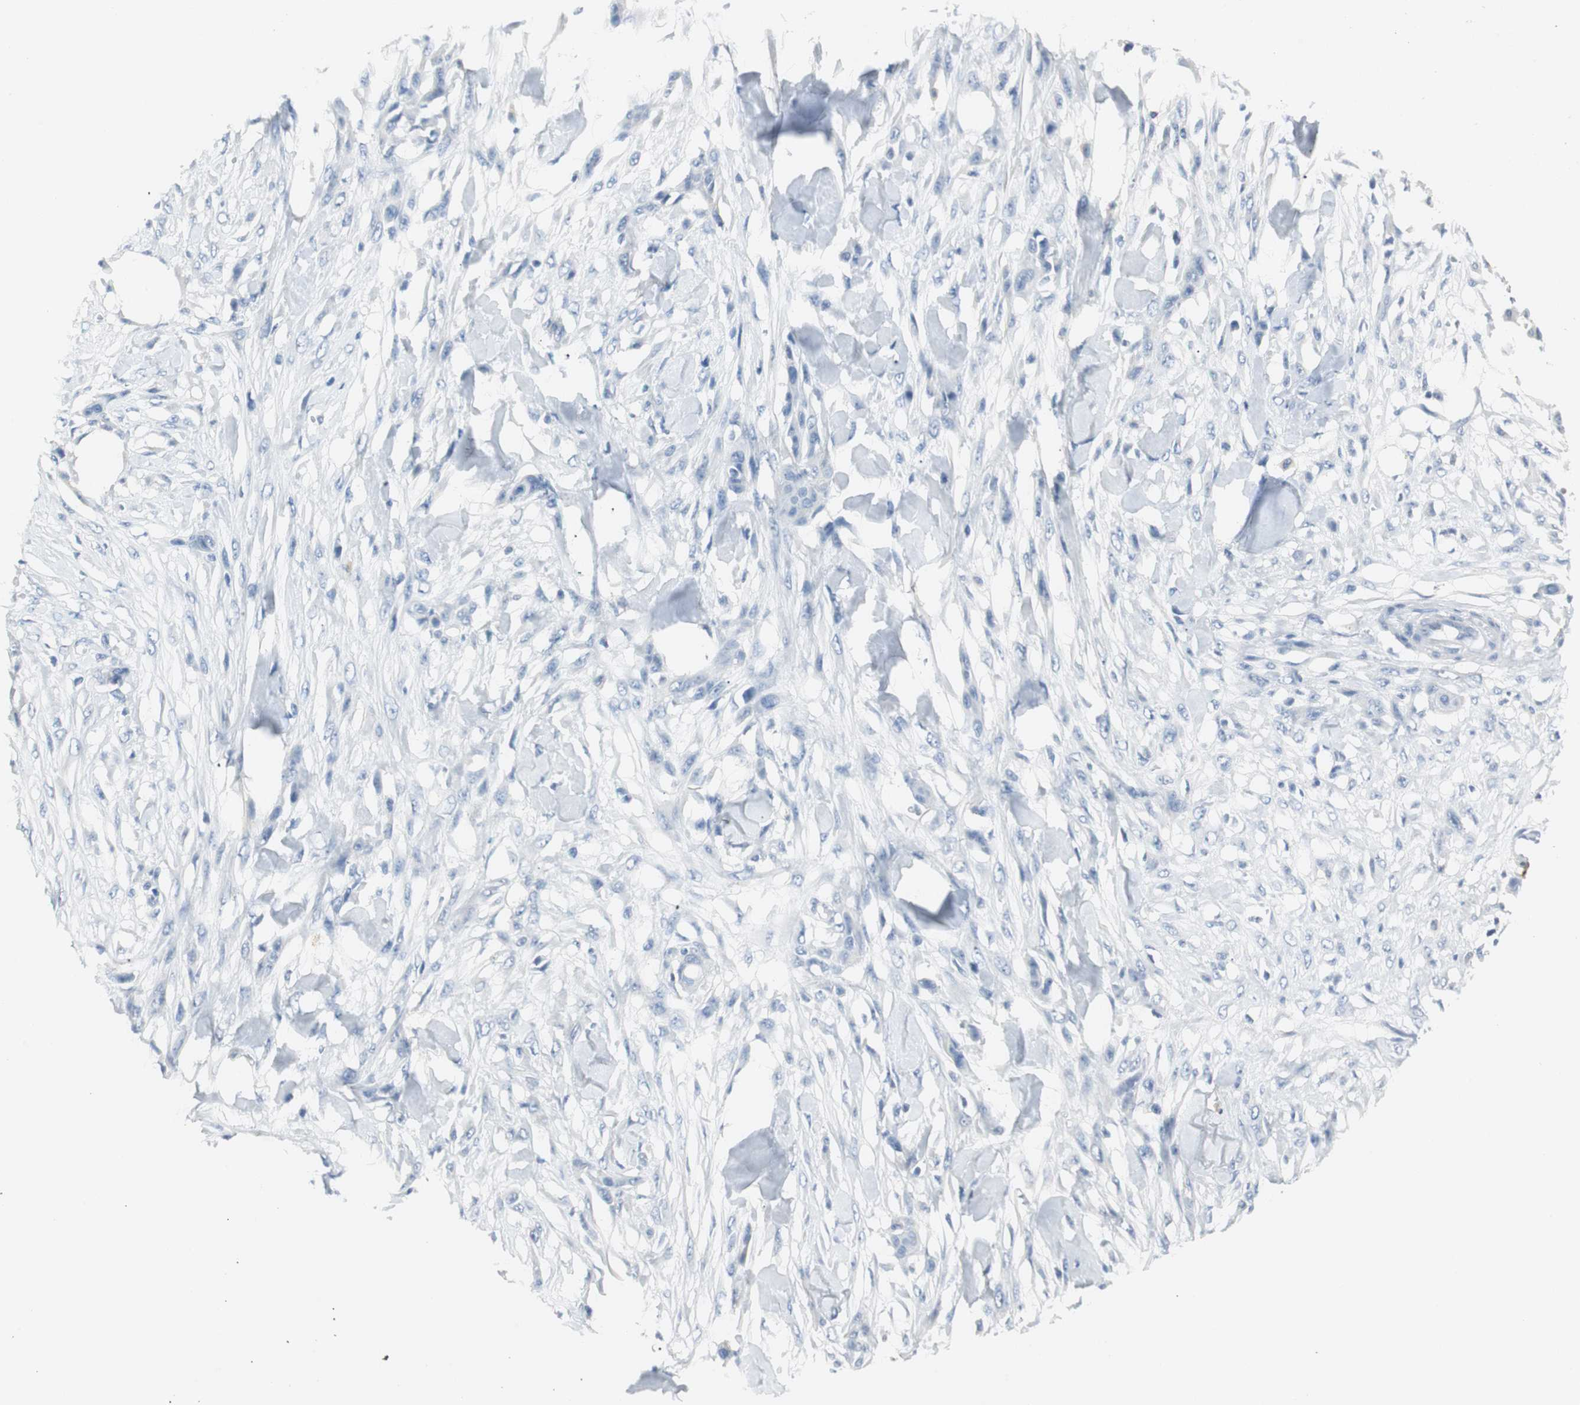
{"staining": {"intensity": "negative", "quantity": "none", "location": "none"}, "tissue": "skin cancer", "cell_type": "Tumor cells", "image_type": "cancer", "snomed": [{"axis": "morphology", "description": "Normal tissue, NOS"}, {"axis": "morphology", "description": "Squamous cell carcinoma, NOS"}, {"axis": "topography", "description": "Skin"}], "caption": "This histopathology image is of skin squamous cell carcinoma stained with immunohistochemistry to label a protein in brown with the nuclei are counter-stained blue. There is no positivity in tumor cells. Brightfield microscopy of immunohistochemistry stained with DAB (brown) and hematoxylin (blue), captured at high magnification.", "gene": "LRP2", "patient": {"sex": "female", "age": 59}}